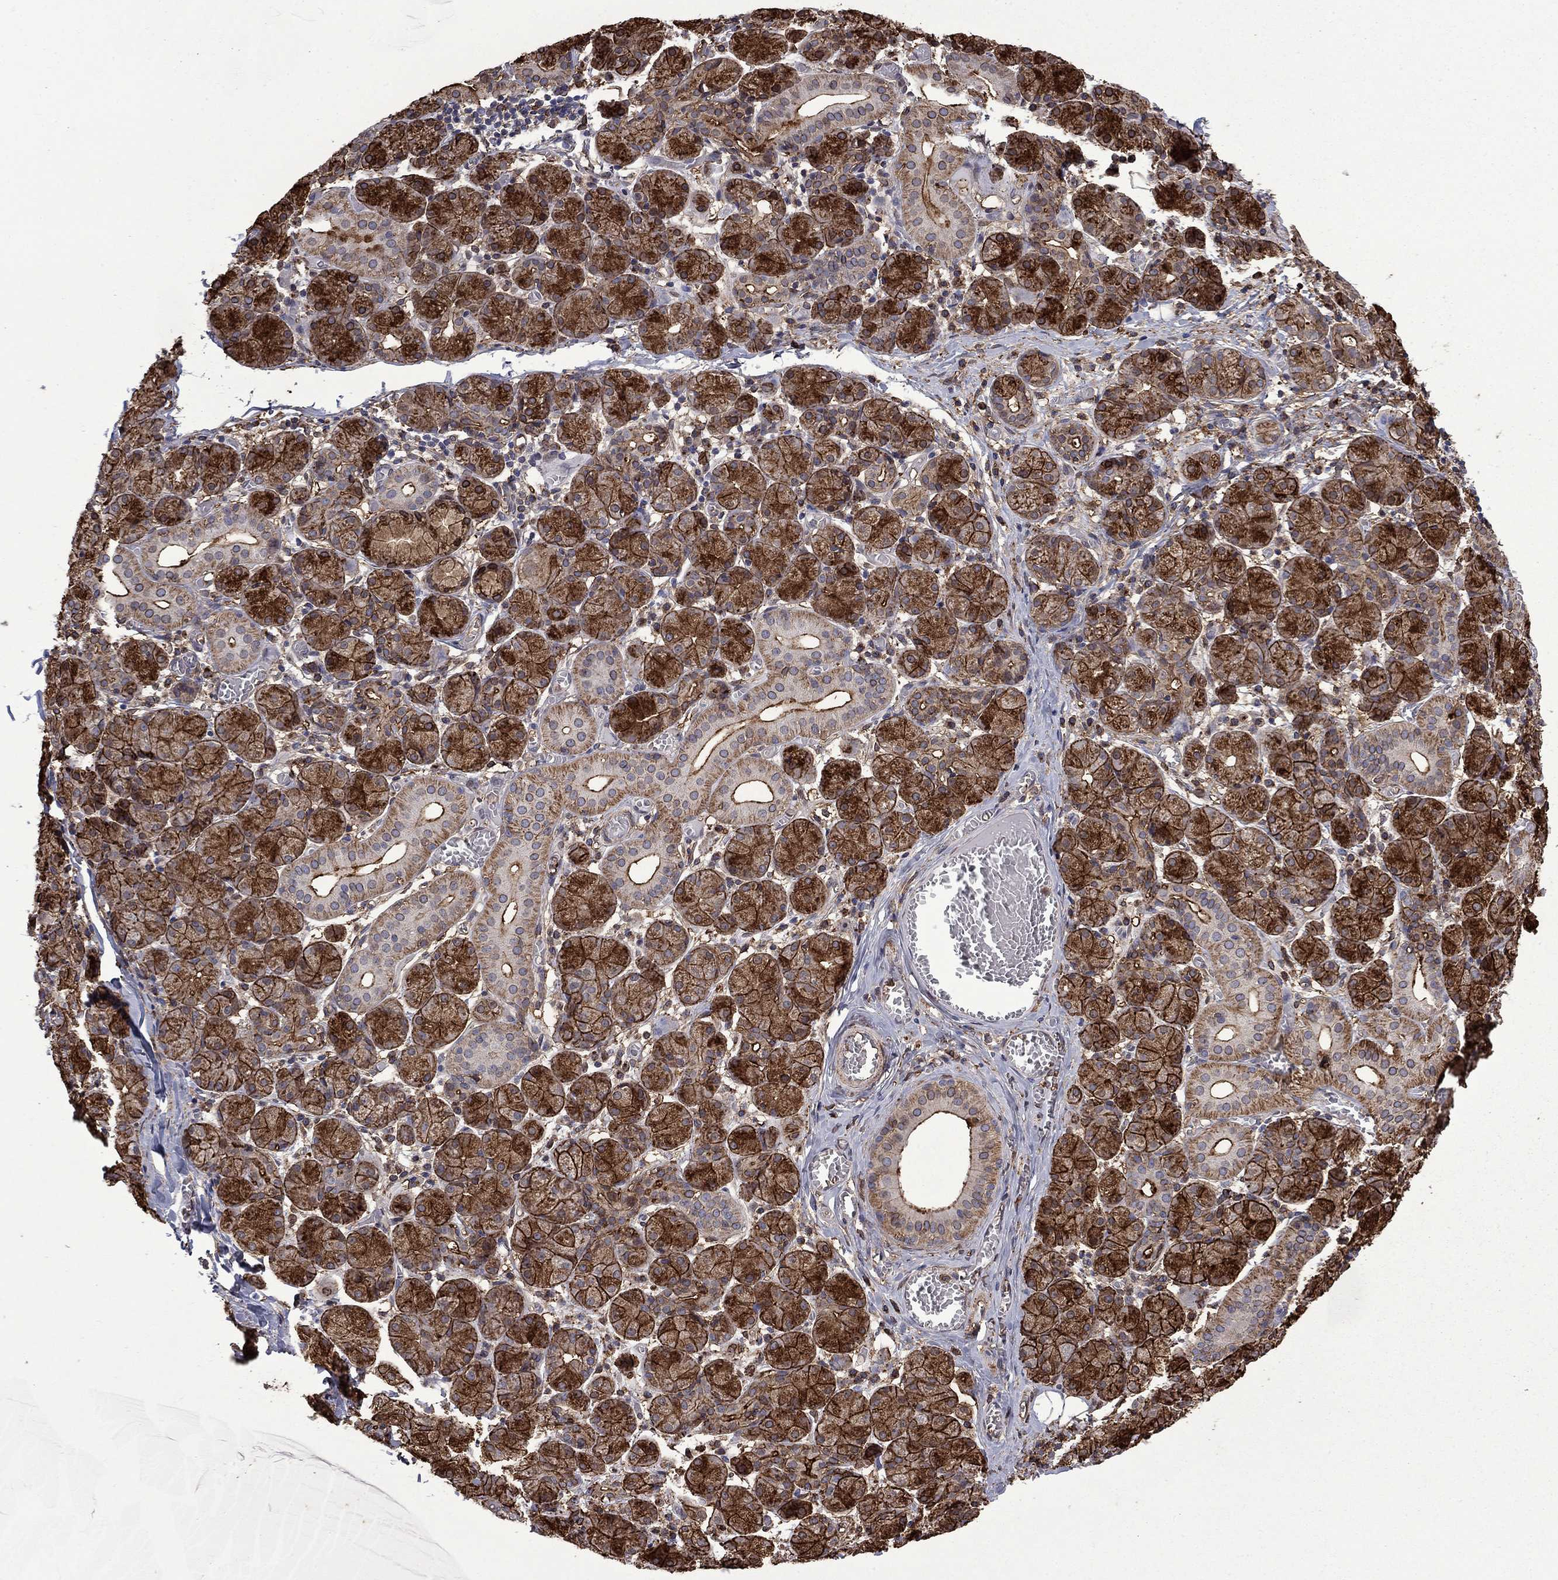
{"staining": {"intensity": "strong", "quantity": ">75%", "location": "cytoplasmic/membranous"}, "tissue": "salivary gland", "cell_type": "Glandular cells", "image_type": "normal", "snomed": [{"axis": "morphology", "description": "Normal tissue, NOS"}, {"axis": "topography", "description": "Salivary gland"}, {"axis": "topography", "description": "Peripheral nerve tissue"}], "caption": "Immunohistochemistry (IHC) histopathology image of normal salivary gland: human salivary gland stained using immunohistochemistry exhibits high levels of strong protein expression localized specifically in the cytoplasmic/membranous of glandular cells, appearing as a cytoplasmic/membranous brown color.", "gene": "PLAU", "patient": {"sex": "female", "age": 24}}